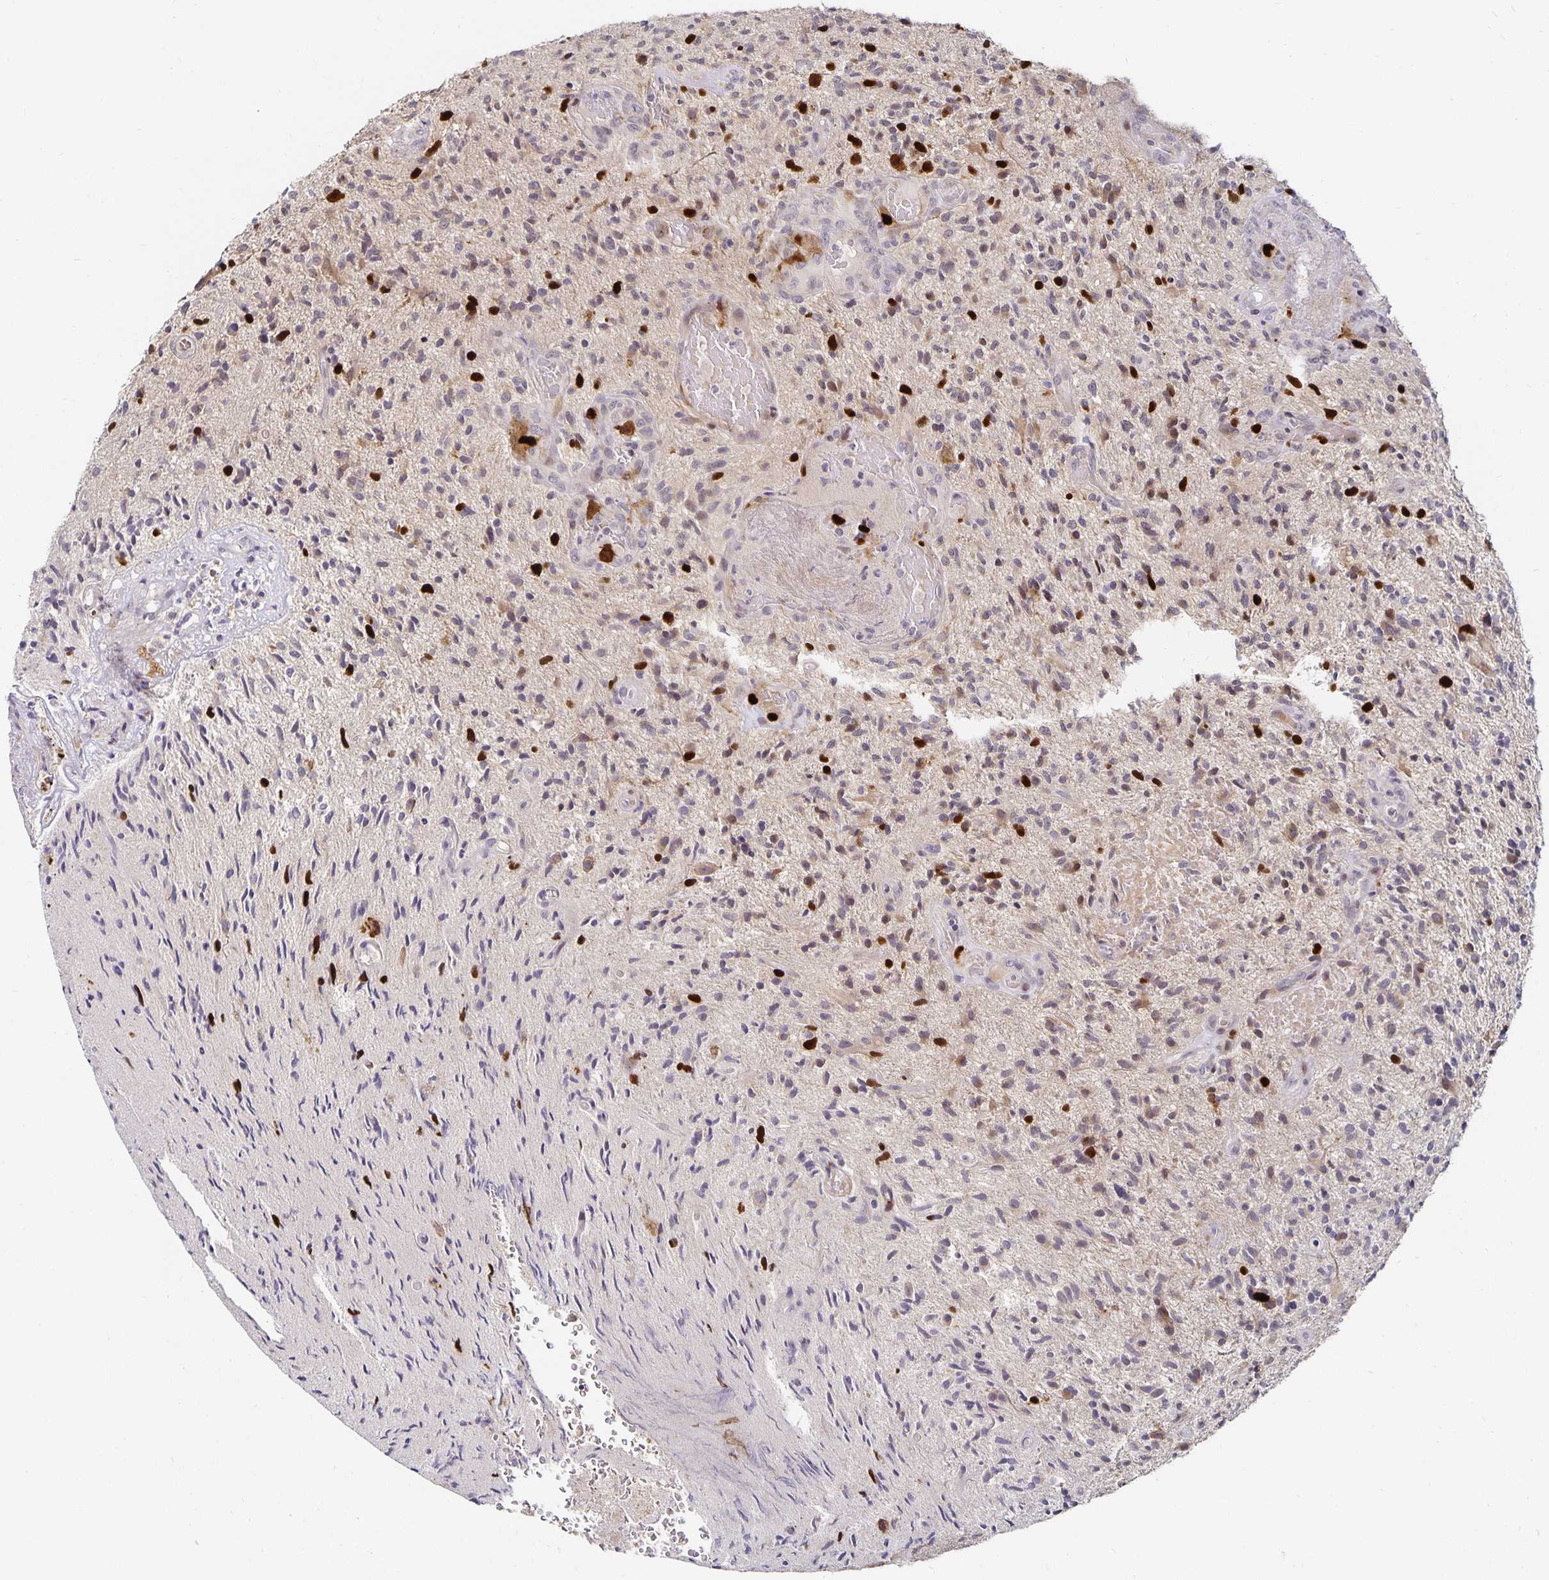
{"staining": {"intensity": "strong", "quantity": "<25%", "location": "cytoplasmic/membranous,nuclear"}, "tissue": "glioma", "cell_type": "Tumor cells", "image_type": "cancer", "snomed": [{"axis": "morphology", "description": "Glioma, malignant, High grade"}, {"axis": "topography", "description": "Brain"}], "caption": "This photomicrograph displays immunohistochemistry staining of human malignant glioma (high-grade), with medium strong cytoplasmic/membranous and nuclear staining in approximately <25% of tumor cells.", "gene": "ANLN", "patient": {"sex": "male", "age": 55}}